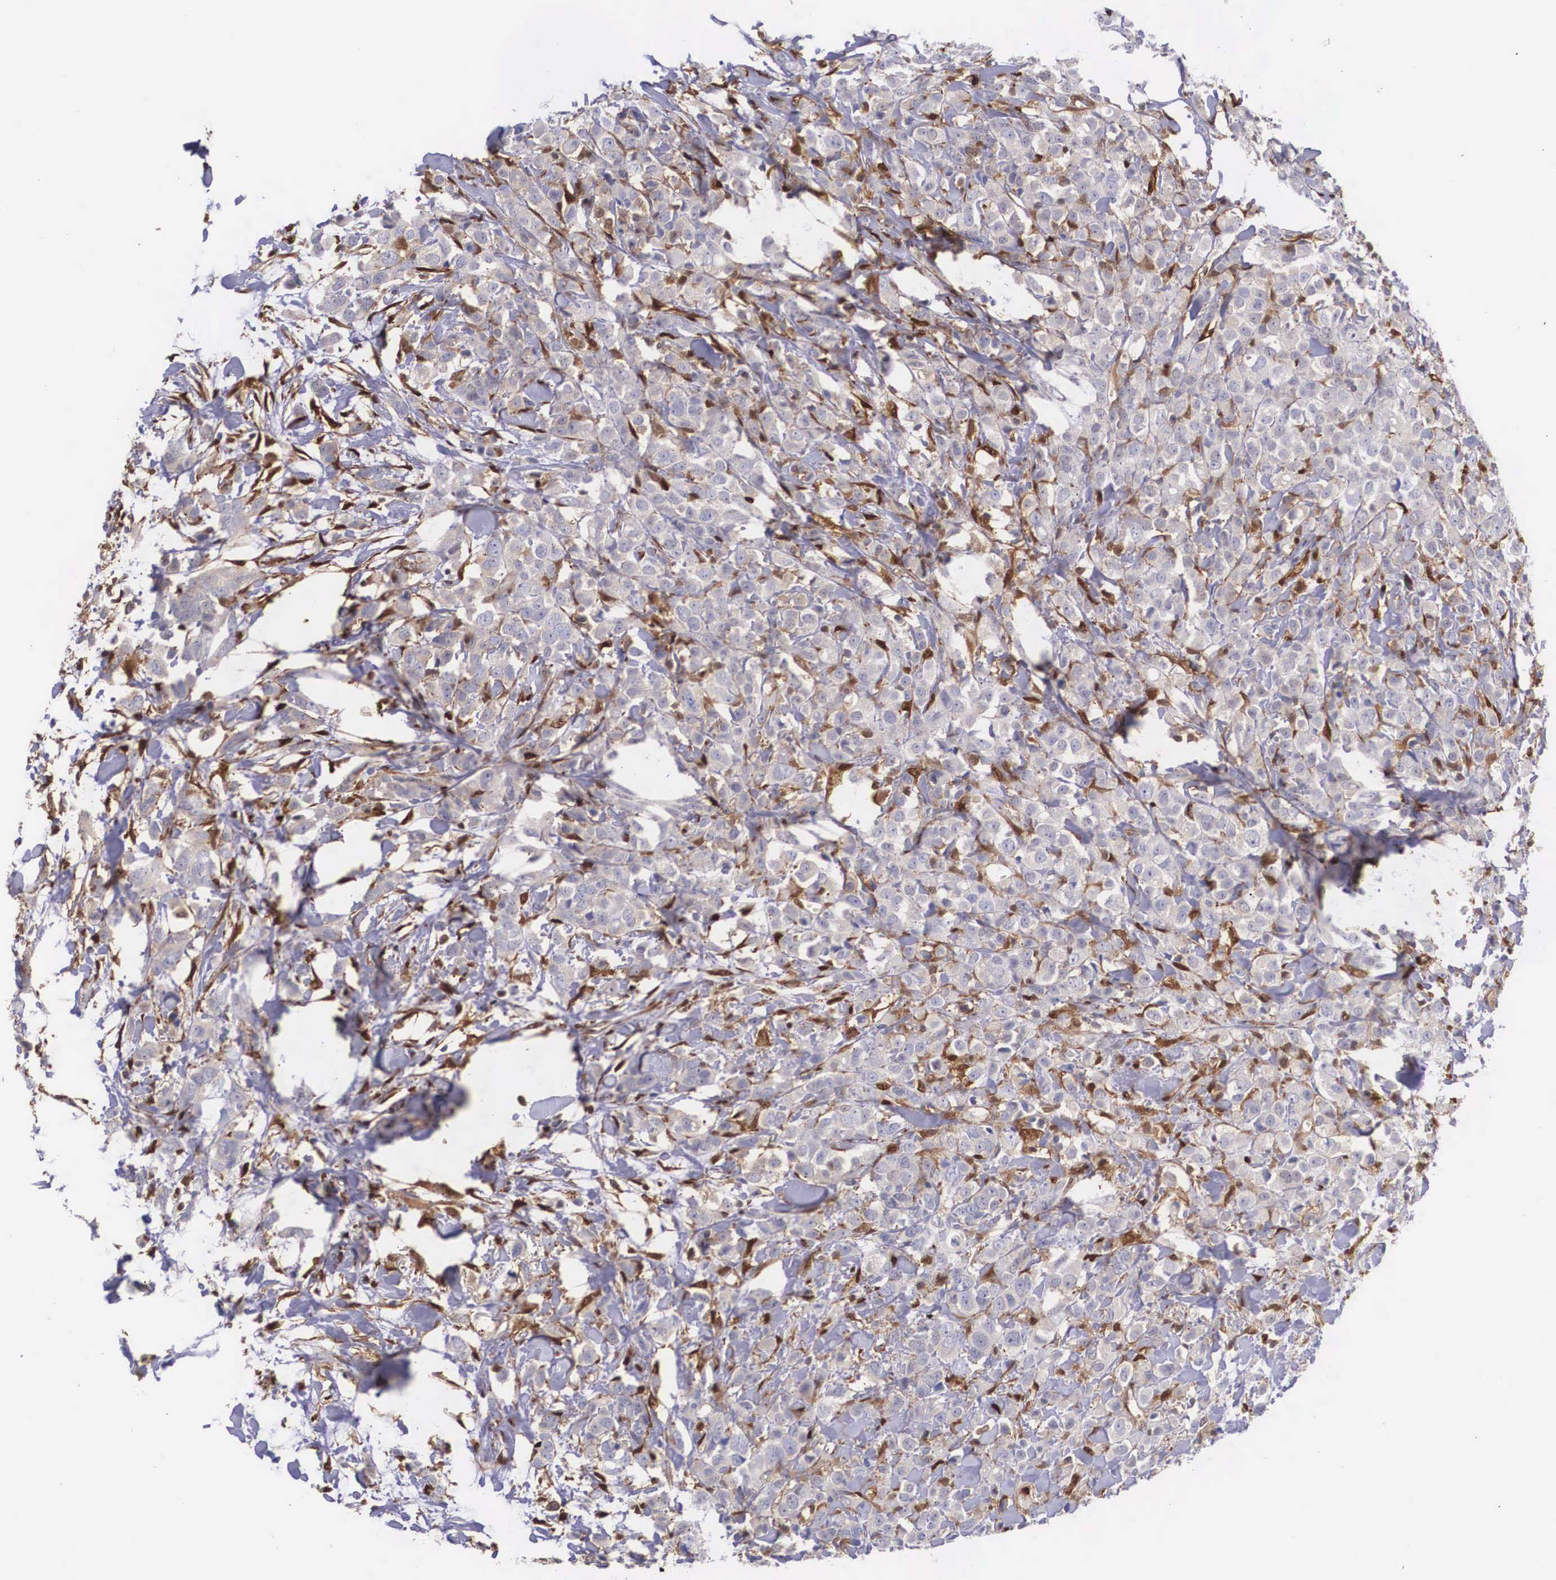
{"staining": {"intensity": "weak", "quantity": "<25%", "location": "cytoplasmic/membranous"}, "tissue": "breast cancer", "cell_type": "Tumor cells", "image_type": "cancer", "snomed": [{"axis": "morphology", "description": "Lobular carcinoma"}, {"axis": "topography", "description": "Breast"}], "caption": "This histopathology image is of lobular carcinoma (breast) stained with immunohistochemistry (IHC) to label a protein in brown with the nuclei are counter-stained blue. There is no positivity in tumor cells.", "gene": "LGALS1", "patient": {"sex": "female", "age": 57}}